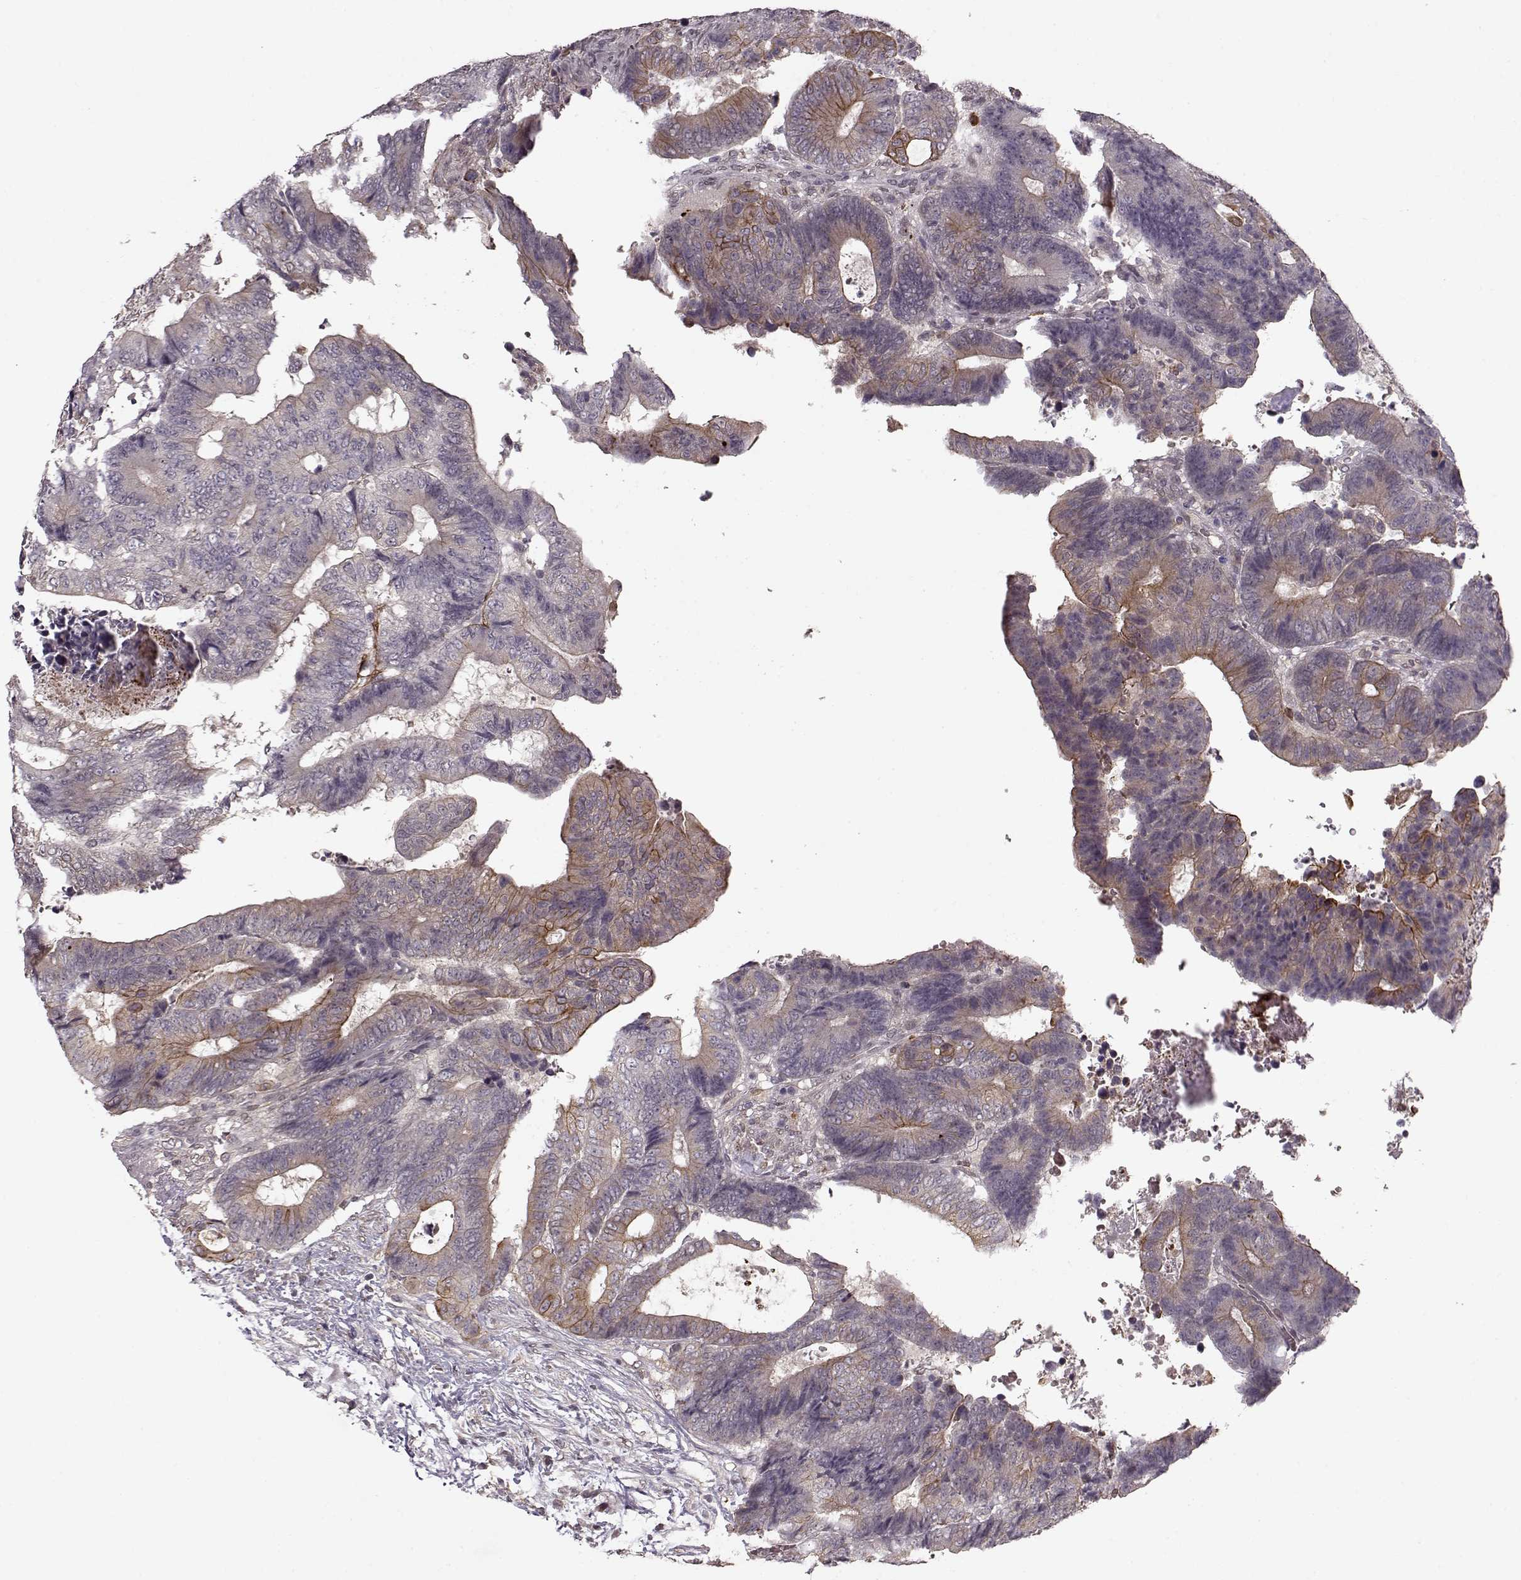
{"staining": {"intensity": "strong", "quantity": "<25%", "location": "cytoplasmic/membranous"}, "tissue": "colorectal cancer", "cell_type": "Tumor cells", "image_type": "cancer", "snomed": [{"axis": "morphology", "description": "Adenocarcinoma, NOS"}, {"axis": "topography", "description": "Colon"}], "caption": "Strong cytoplasmic/membranous positivity is present in approximately <25% of tumor cells in colorectal cancer (adenocarcinoma). (DAB = brown stain, brightfield microscopy at high magnification).", "gene": "DENND4B", "patient": {"sex": "female", "age": 48}}